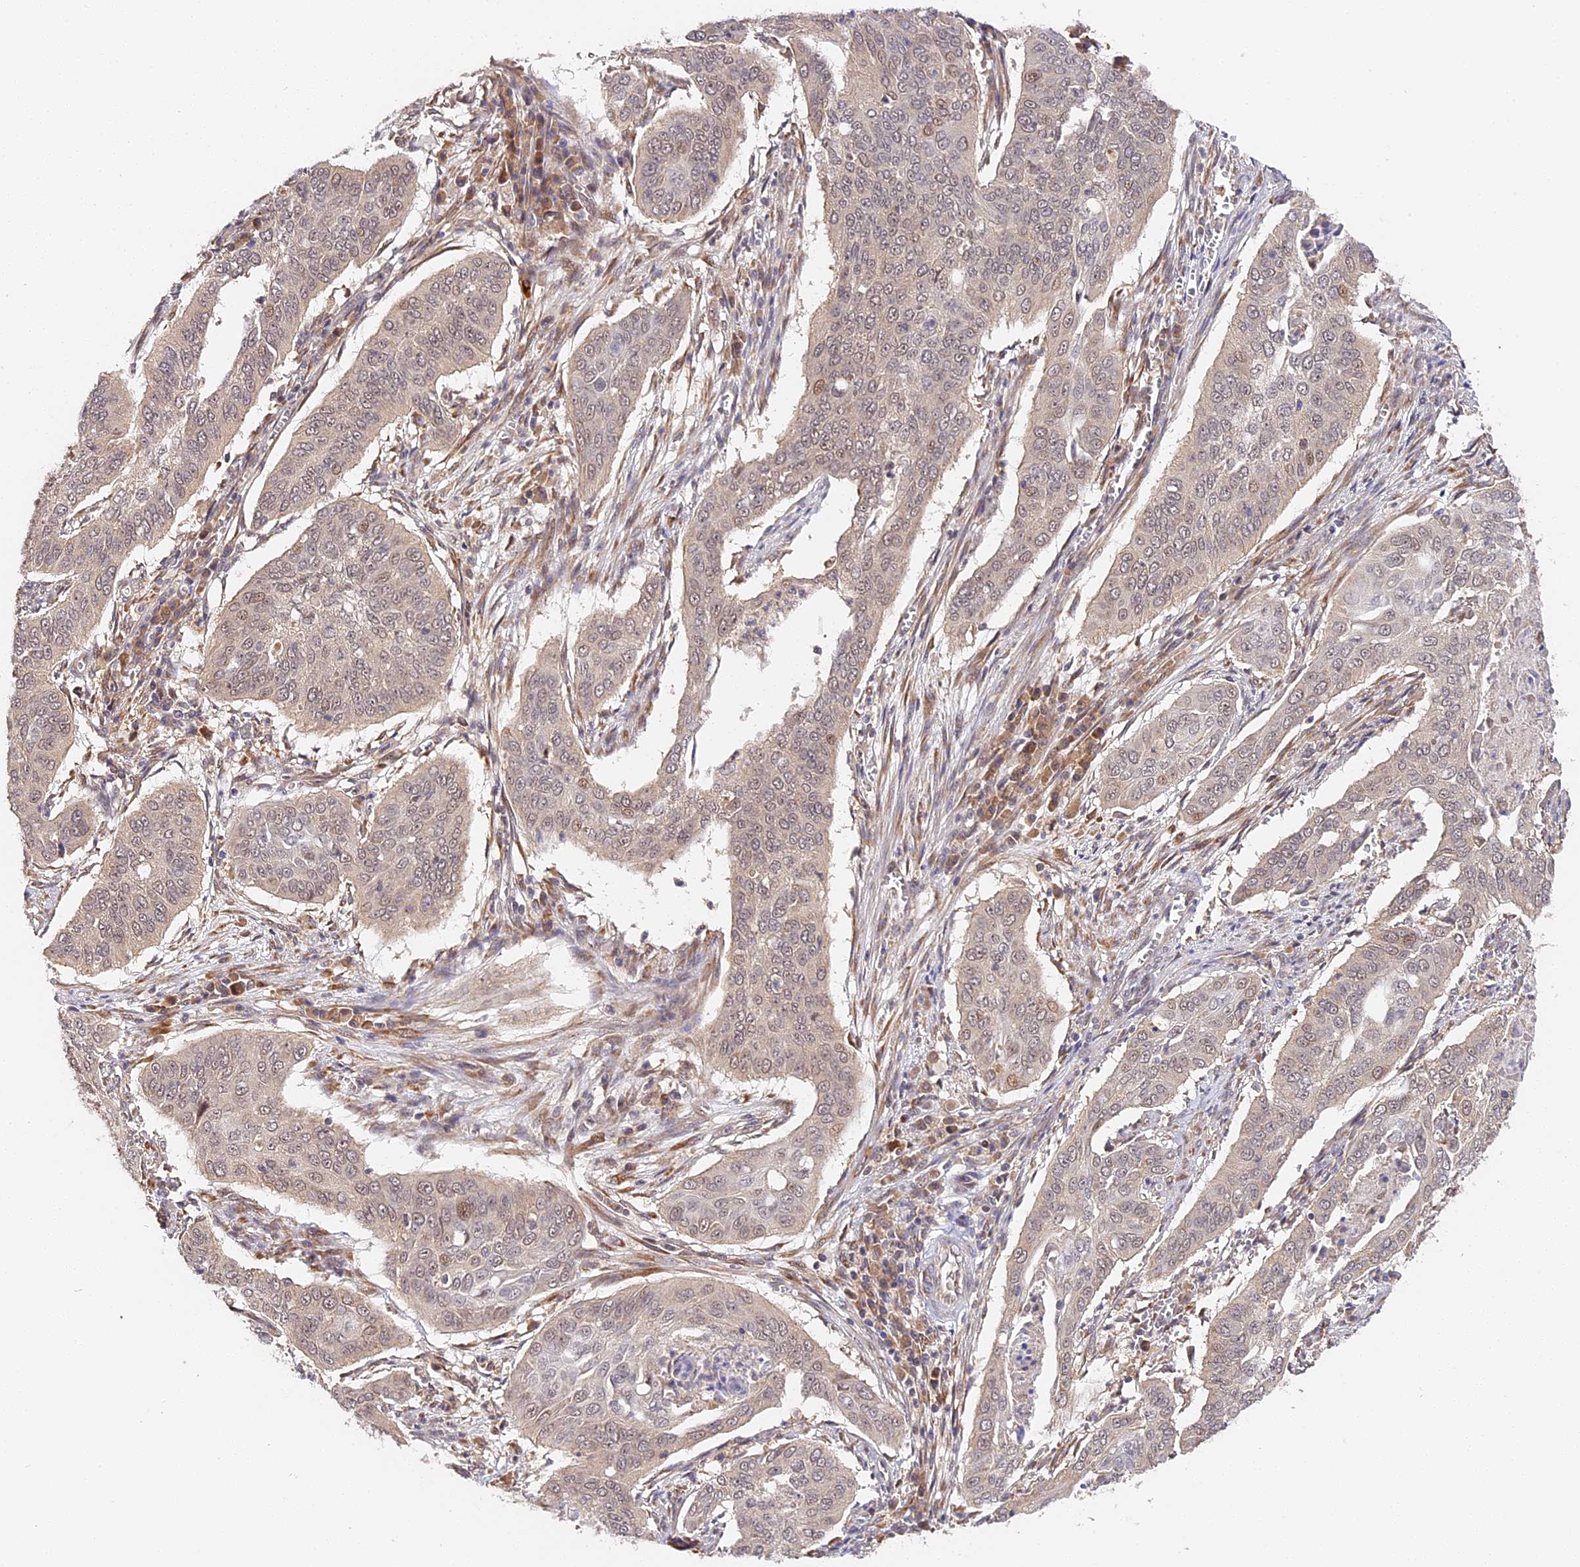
{"staining": {"intensity": "weak", "quantity": "<25%", "location": "nuclear"}, "tissue": "cervical cancer", "cell_type": "Tumor cells", "image_type": "cancer", "snomed": [{"axis": "morphology", "description": "Squamous cell carcinoma, NOS"}, {"axis": "topography", "description": "Cervix"}], "caption": "Squamous cell carcinoma (cervical) was stained to show a protein in brown. There is no significant expression in tumor cells. (DAB immunohistochemistry, high magnification).", "gene": "IMPACT", "patient": {"sex": "female", "age": 39}}